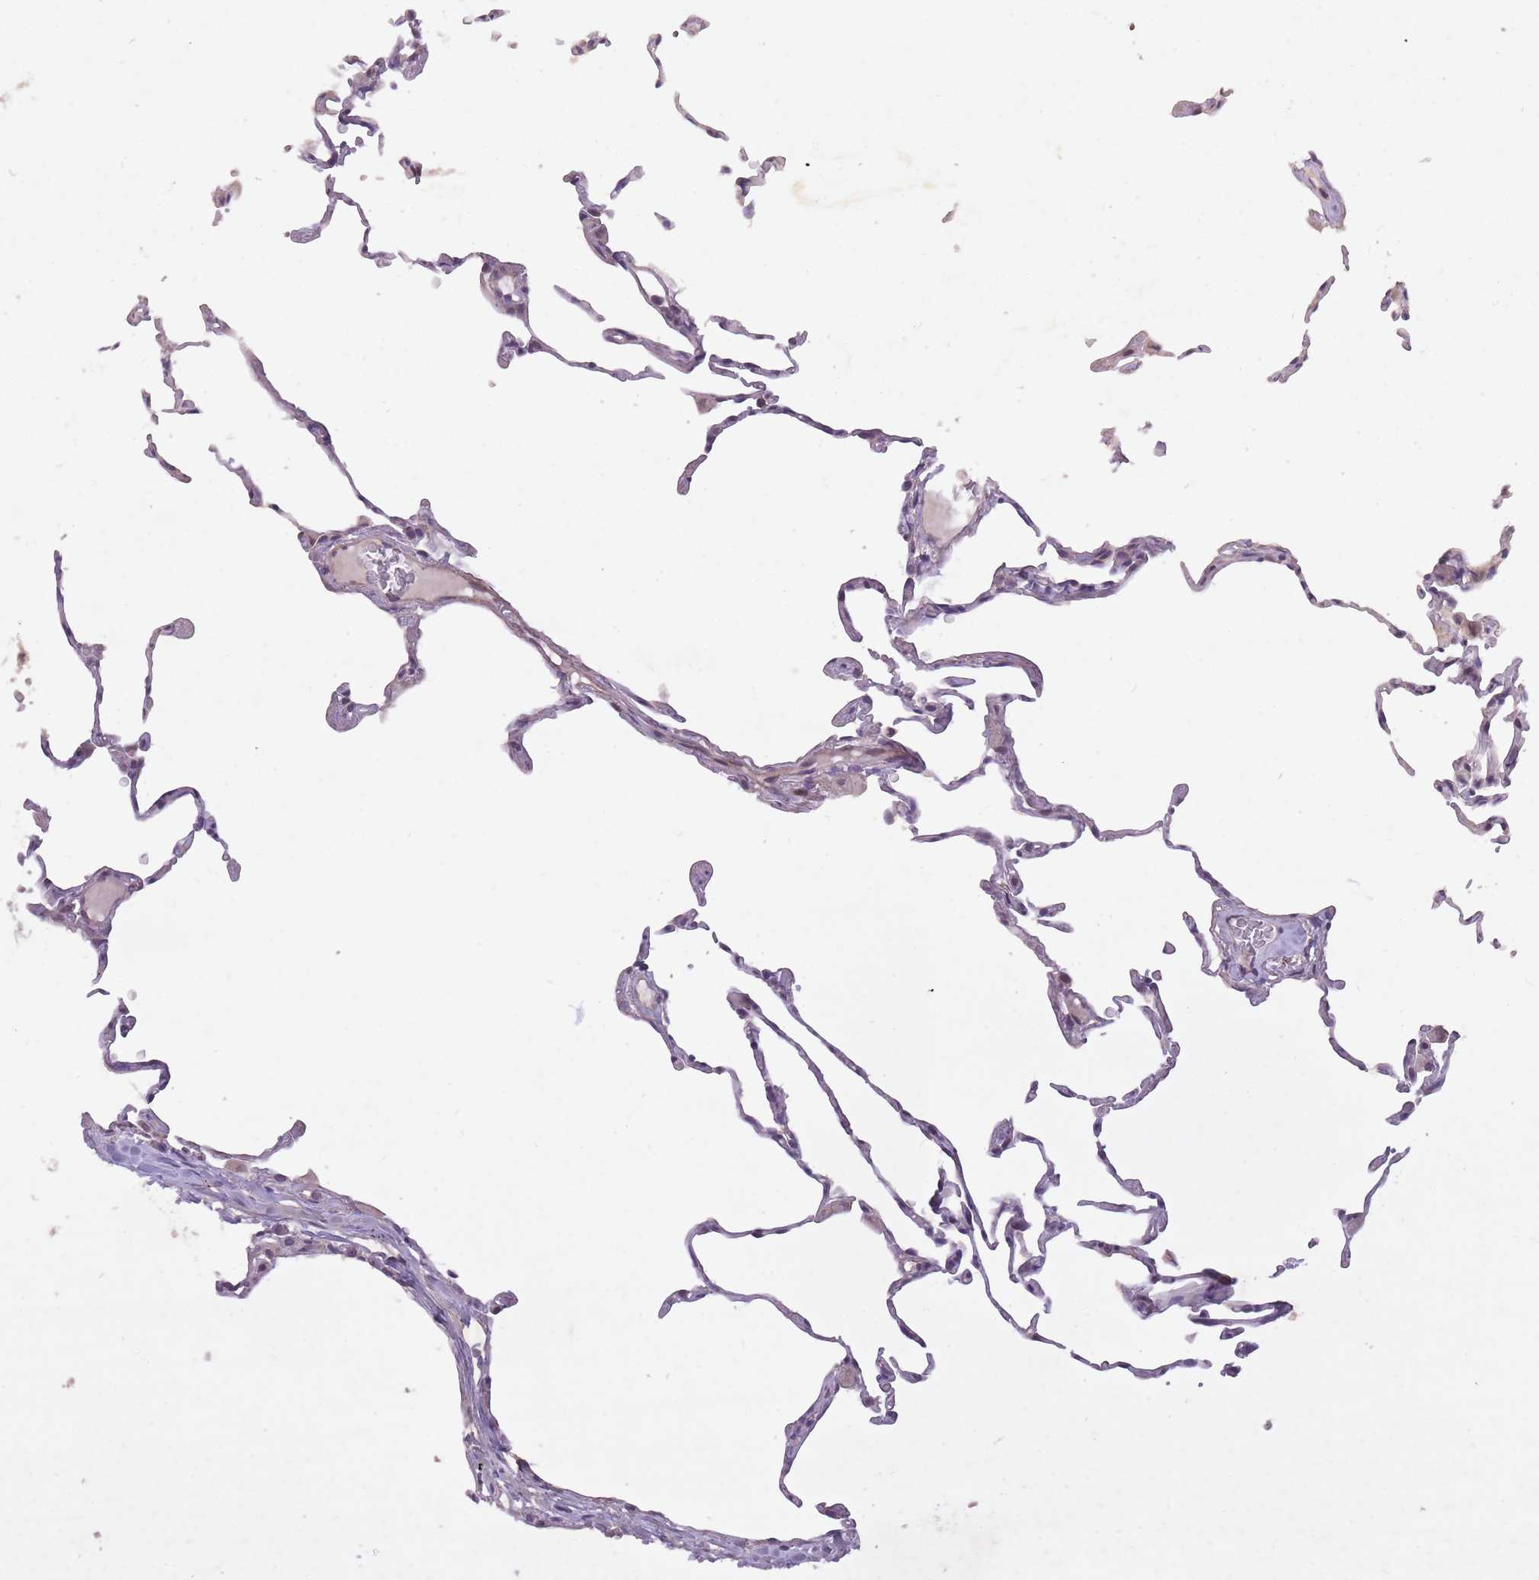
{"staining": {"intensity": "negative", "quantity": "none", "location": "none"}, "tissue": "lung", "cell_type": "Alveolar cells", "image_type": "normal", "snomed": [{"axis": "morphology", "description": "Normal tissue, NOS"}, {"axis": "topography", "description": "Lung"}], "caption": "Alveolar cells are negative for brown protein staining in benign lung. Brightfield microscopy of immunohistochemistry stained with DAB (brown) and hematoxylin (blue), captured at high magnification.", "gene": "CBX6", "patient": {"sex": "female", "age": 57}}